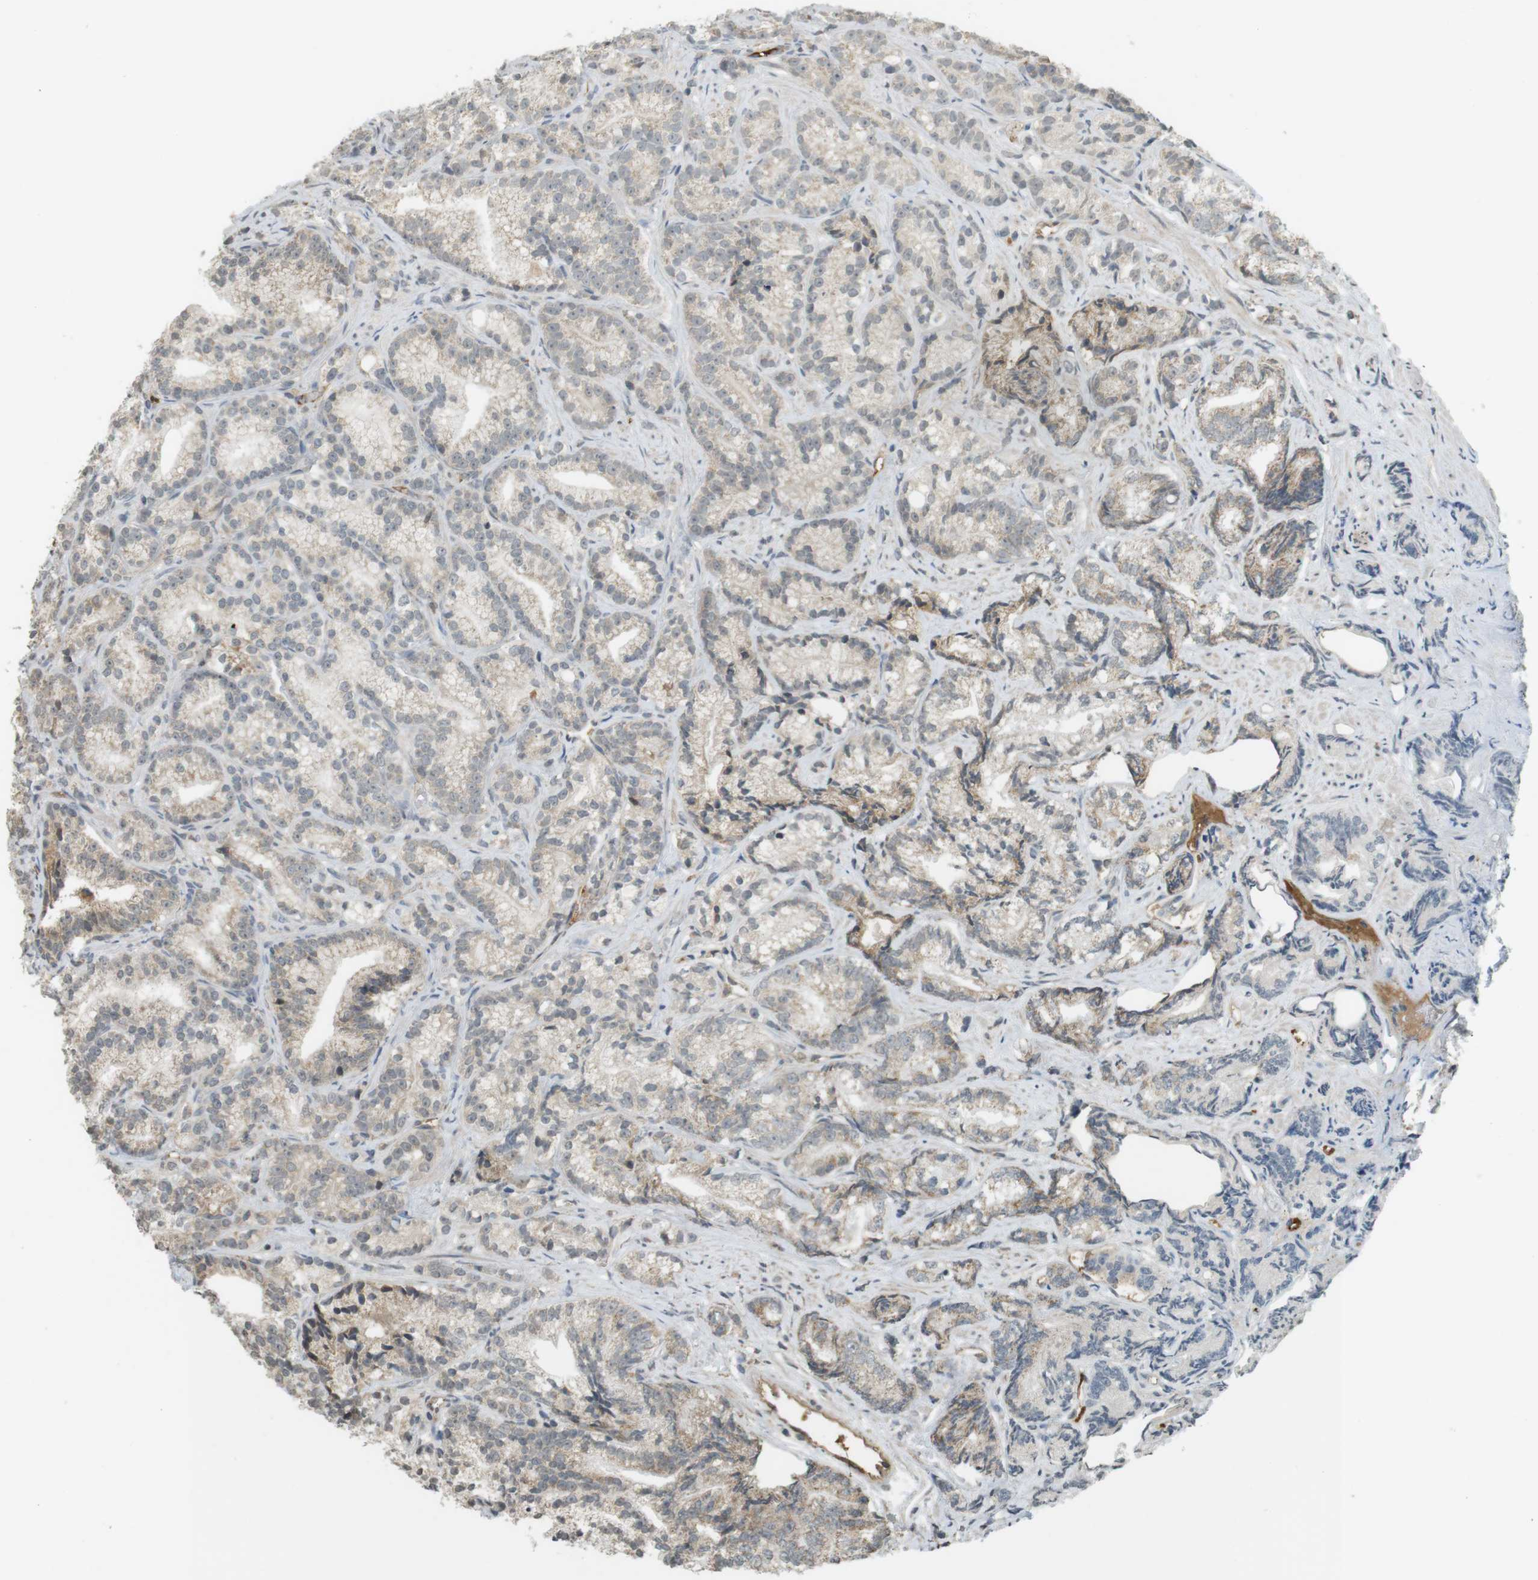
{"staining": {"intensity": "negative", "quantity": "none", "location": "none"}, "tissue": "prostate cancer", "cell_type": "Tumor cells", "image_type": "cancer", "snomed": [{"axis": "morphology", "description": "Adenocarcinoma, Low grade"}, {"axis": "topography", "description": "Prostate"}], "caption": "Tumor cells are negative for protein expression in human adenocarcinoma (low-grade) (prostate).", "gene": "SRR", "patient": {"sex": "male", "age": 89}}